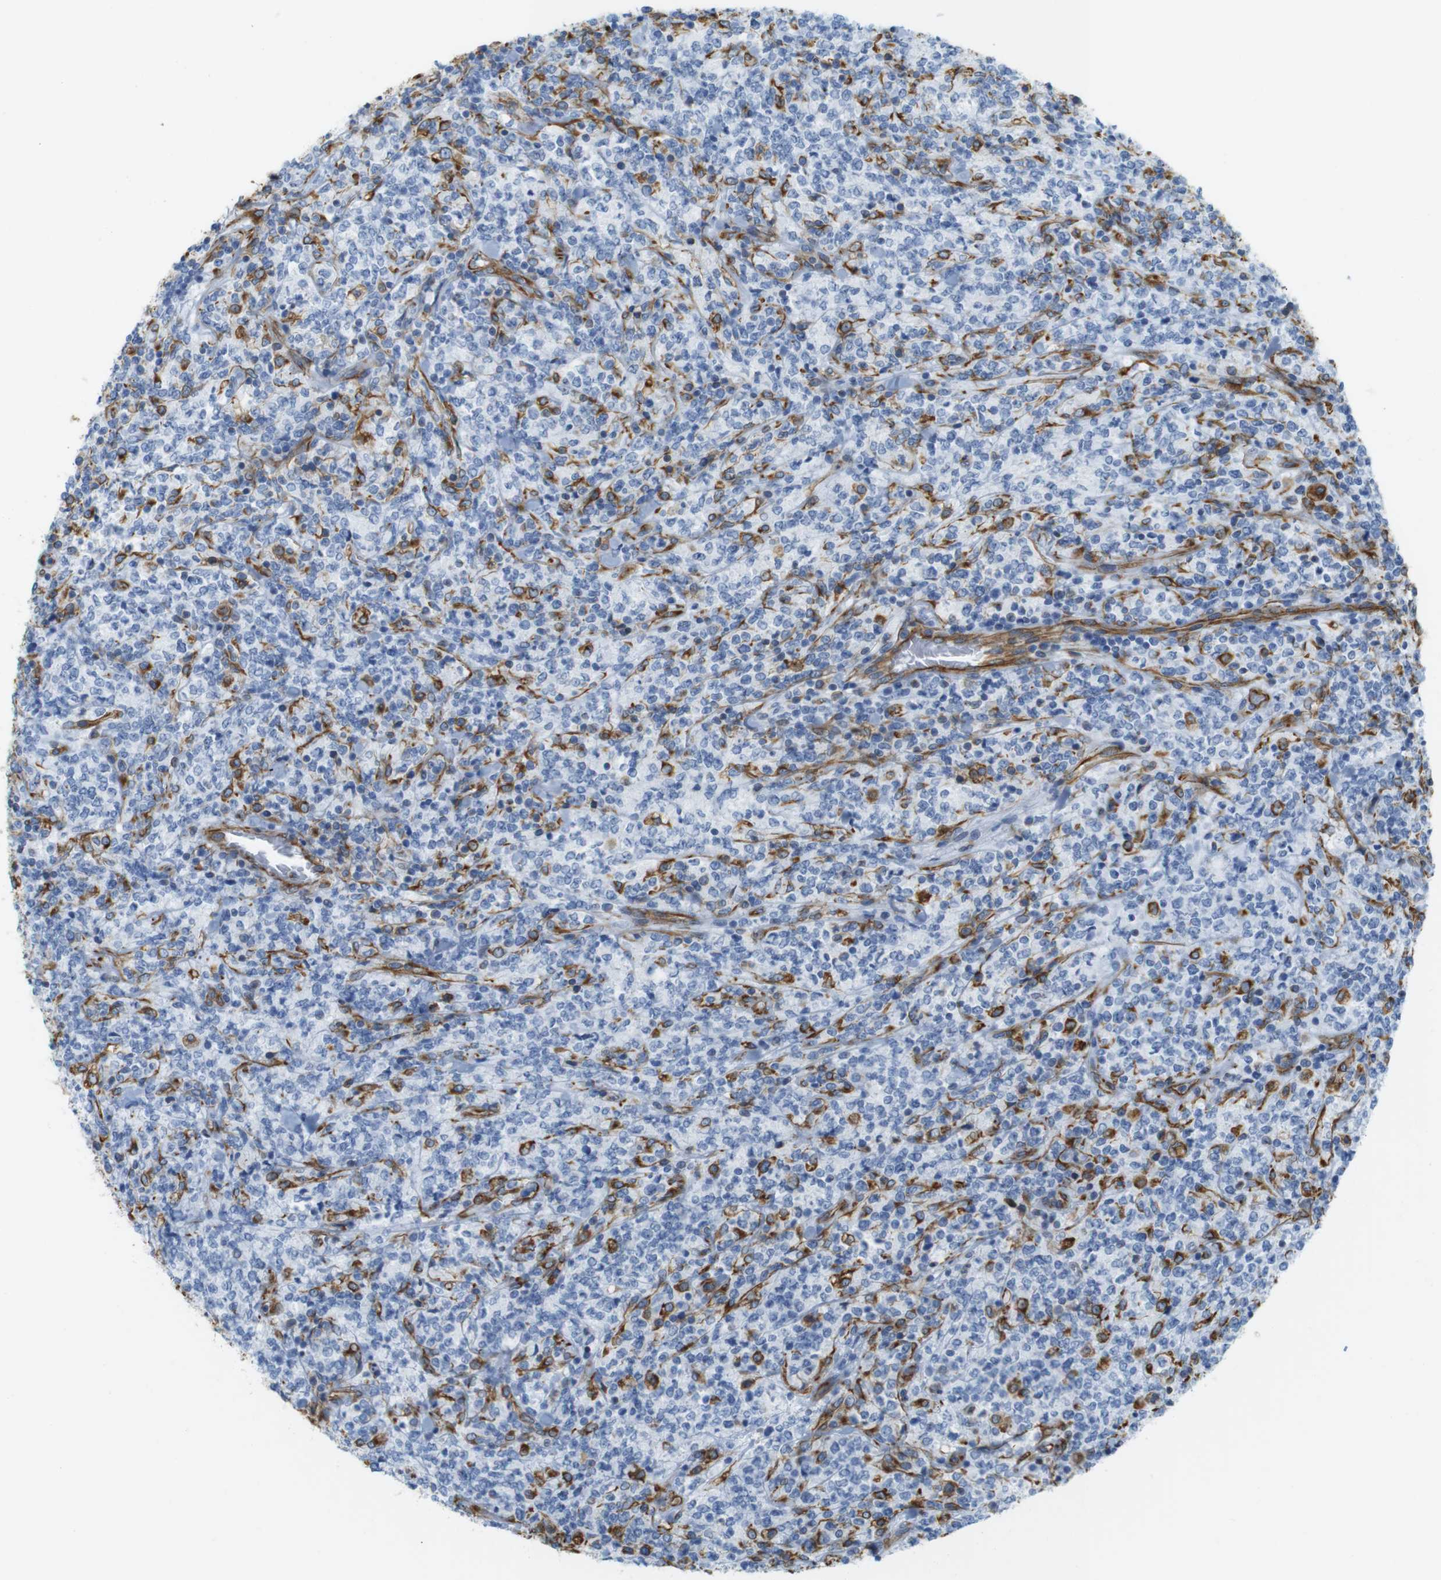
{"staining": {"intensity": "negative", "quantity": "none", "location": "none"}, "tissue": "lymphoma", "cell_type": "Tumor cells", "image_type": "cancer", "snomed": [{"axis": "morphology", "description": "Malignant lymphoma, non-Hodgkin's type, High grade"}, {"axis": "topography", "description": "Soft tissue"}], "caption": "Histopathology image shows no protein staining in tumor cells of malignant lymphoma, non-Hodgkin's type (high-grade) tissue.", "gene": "MS4A10", "patient": {"sex": "male", "age": 18}}